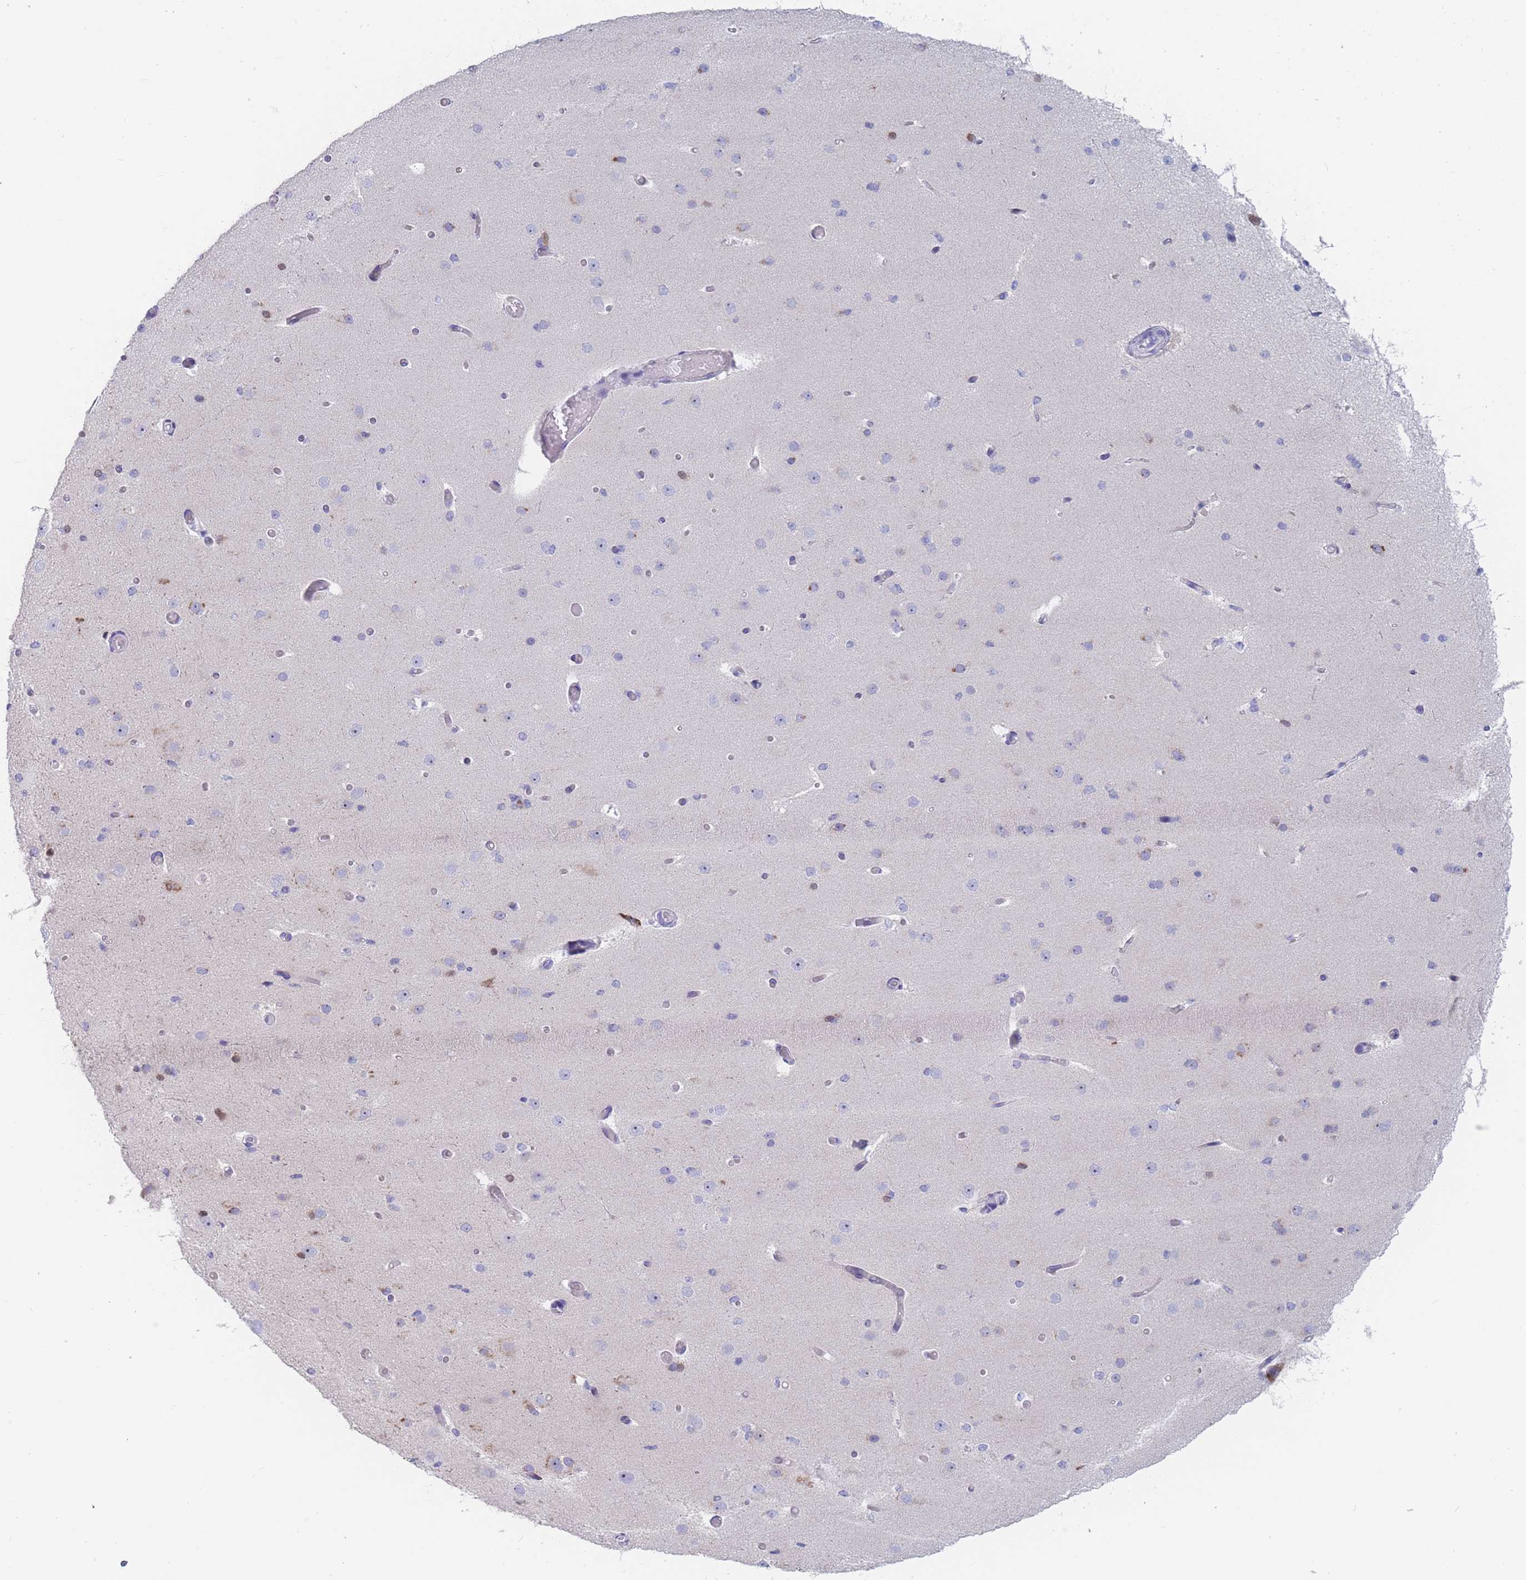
{"staining": {"intensity": "negative", "quantity": "none", "location": "none"}, "tissue": "cerebral cortex", "cell_type": "Endothelial cells", "image_type": "normal", "snomed": [{"axis": "morphology", "description": "Normal tissue, NOS"}, {"axis": "morphology", "description": "Inflammation, NOS"}, {"axis": "topography", "description": "Cerebral cortex"}], "caption": "Immunohistochemistry (IHC) photomicrograph of normal cerebral cortex: human cerebral cortex stained with DAB displays no significant protein staining in endothelial cells.", "gene": "ST8SIA5", "patient": {"sex": "male", "age": 6}}